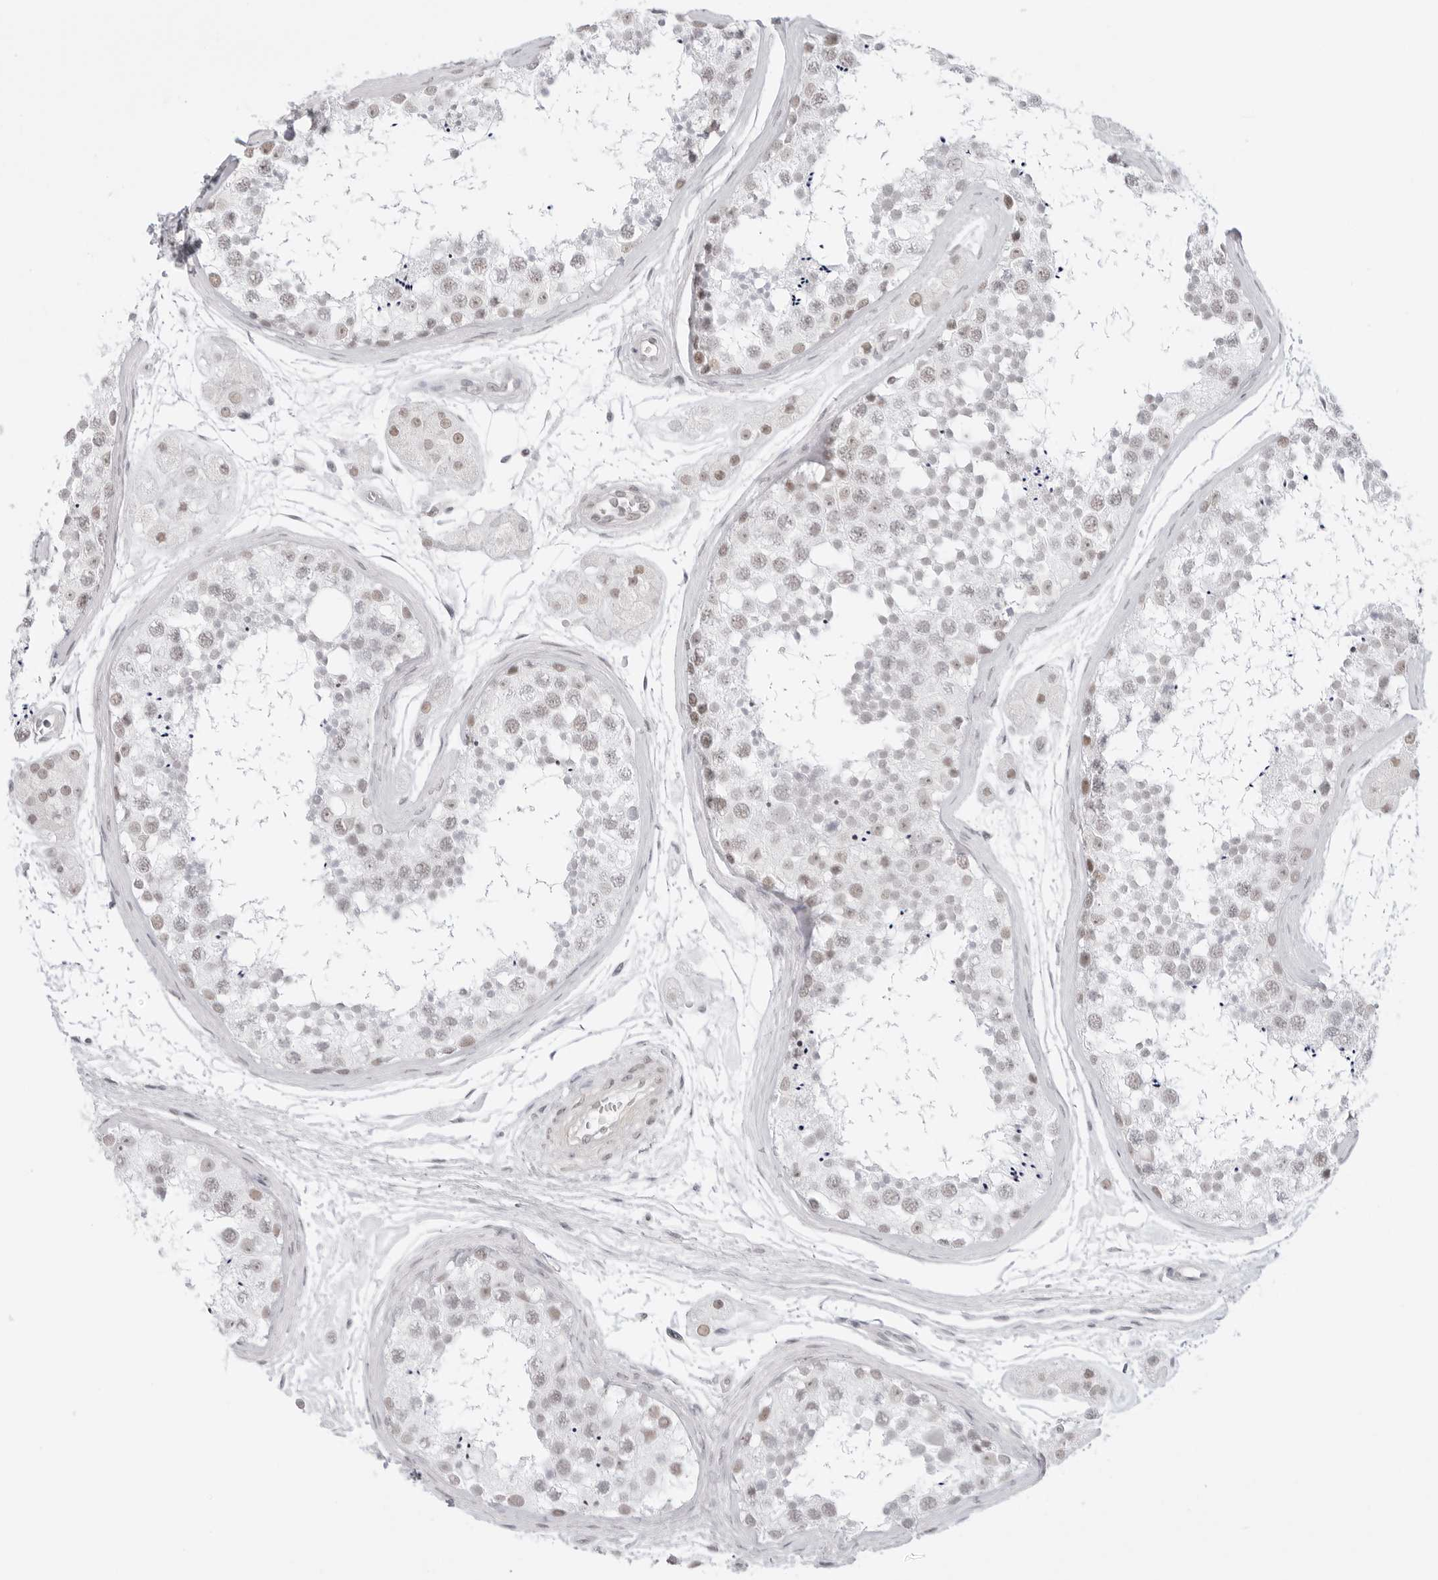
{"staining": {"intensity": "weak", "quantity": "<25%", "location": "nuclear"}, "tissue": "testis", "cell_type": "Cells in seminiferous ducts", "image_type": "normal", "snomed": [{"axis": "morphology", "description": "Normal tissue, NOS"}, {"axis": "topography", "description": "Testis"}], "caption": "Histopathology image shows no significant protein positivity in cells in seminiferous ducts of unremarkable testis.", "gene": "TCIM", "patient": {"sex": "male", "age": 56}}